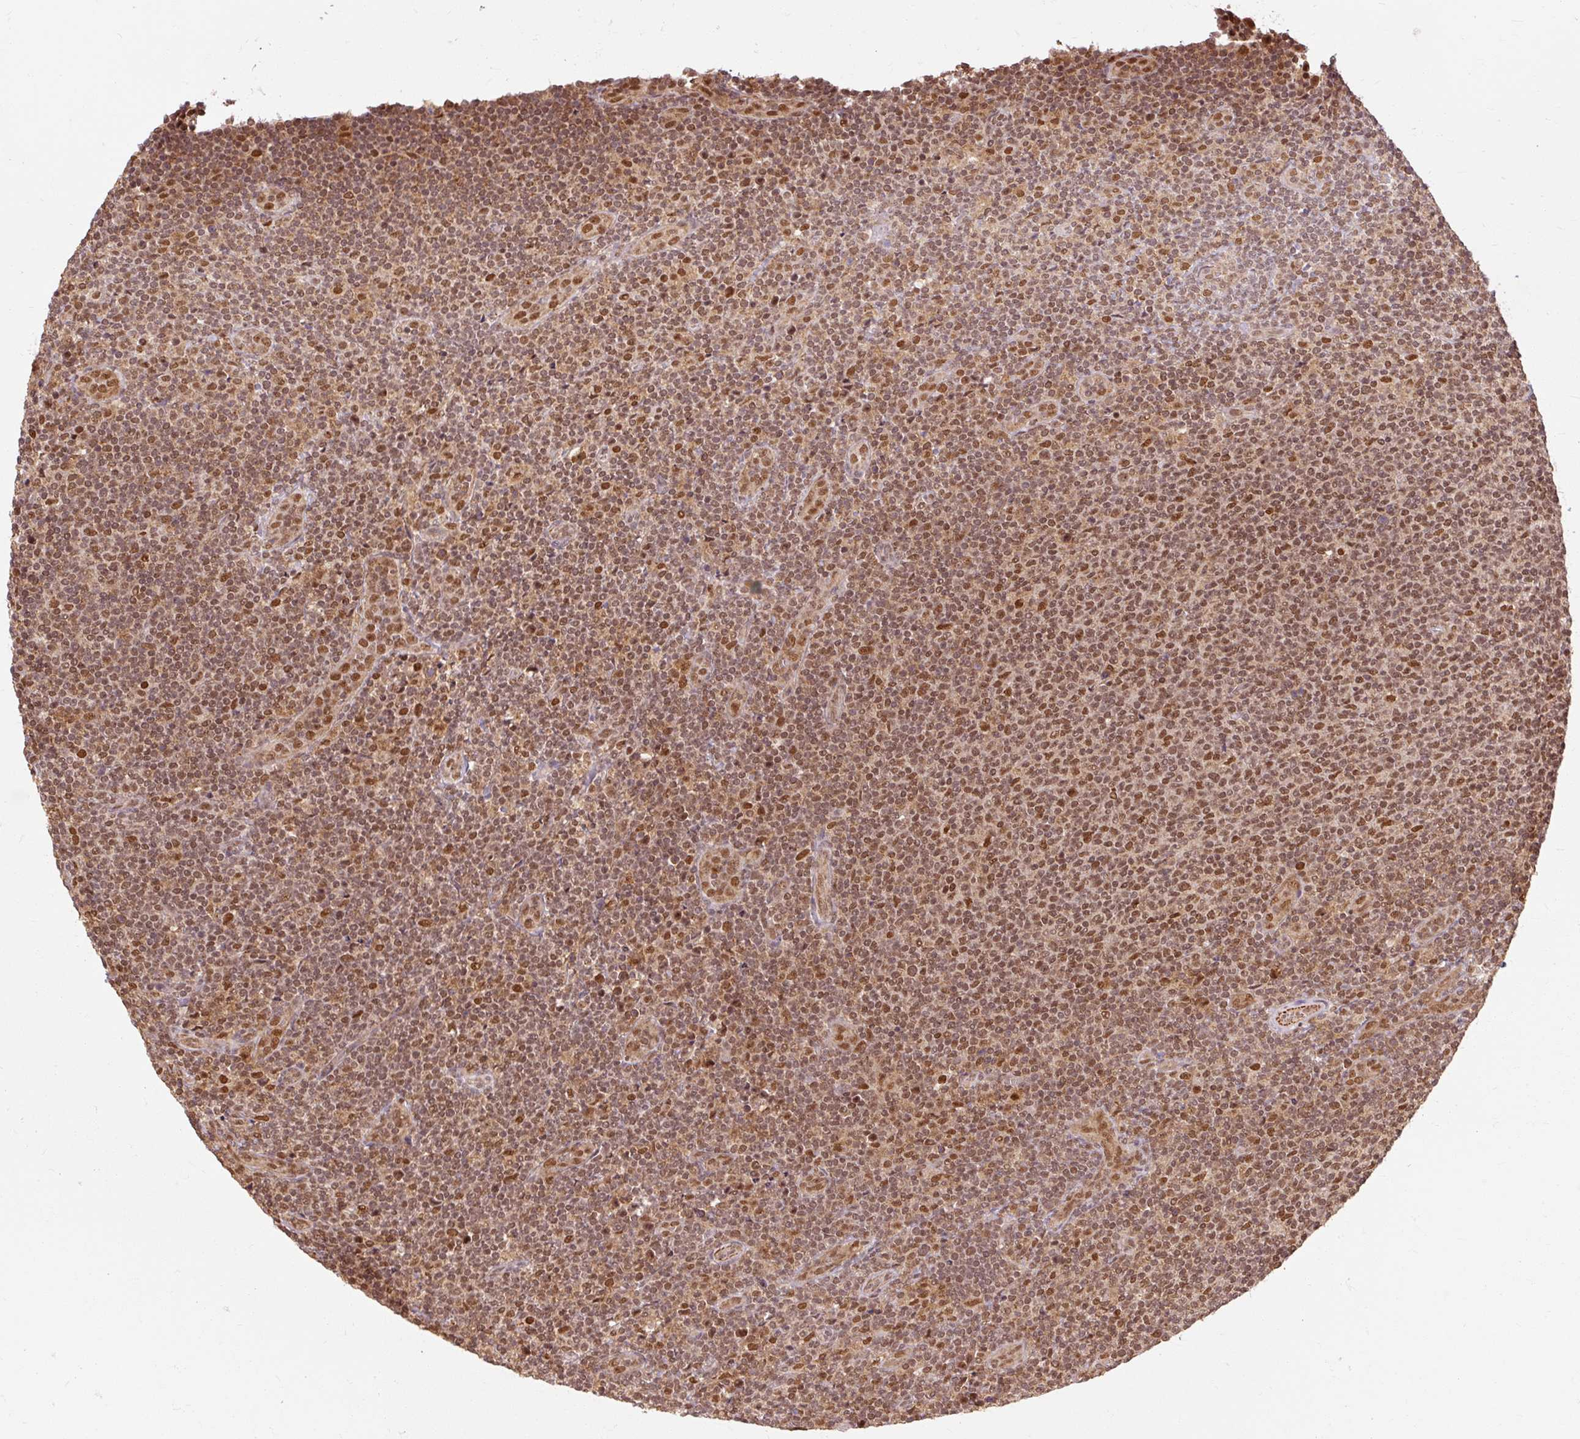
{"staining": {"intensity": "moderate", "quantity": ">75%", "location": "nuclear"}, "tissue": "lymphoma", "cell_type": "Tumor cells", "image_type": "cancer", "snomed": [{"axis": "morphology", "description": "Malignant lymphoma, non-Hodgkin's type, Low grade"}, {"axis": "topography", "description": "Lymph node"}], "caption": "Immunohistochemical staining of human low-grade malignant lymphoma, non-Hodgkin's type reveals medium levels of moderate nuclear positivity in approximately >75% of tumor cells. The staining was performed using DAB, with brown indicating positive protein expression. Nuclei are stained blue with hematoxylin.", "gene": "CSTF1", "patient": {"sex": "male", "age": 66}}